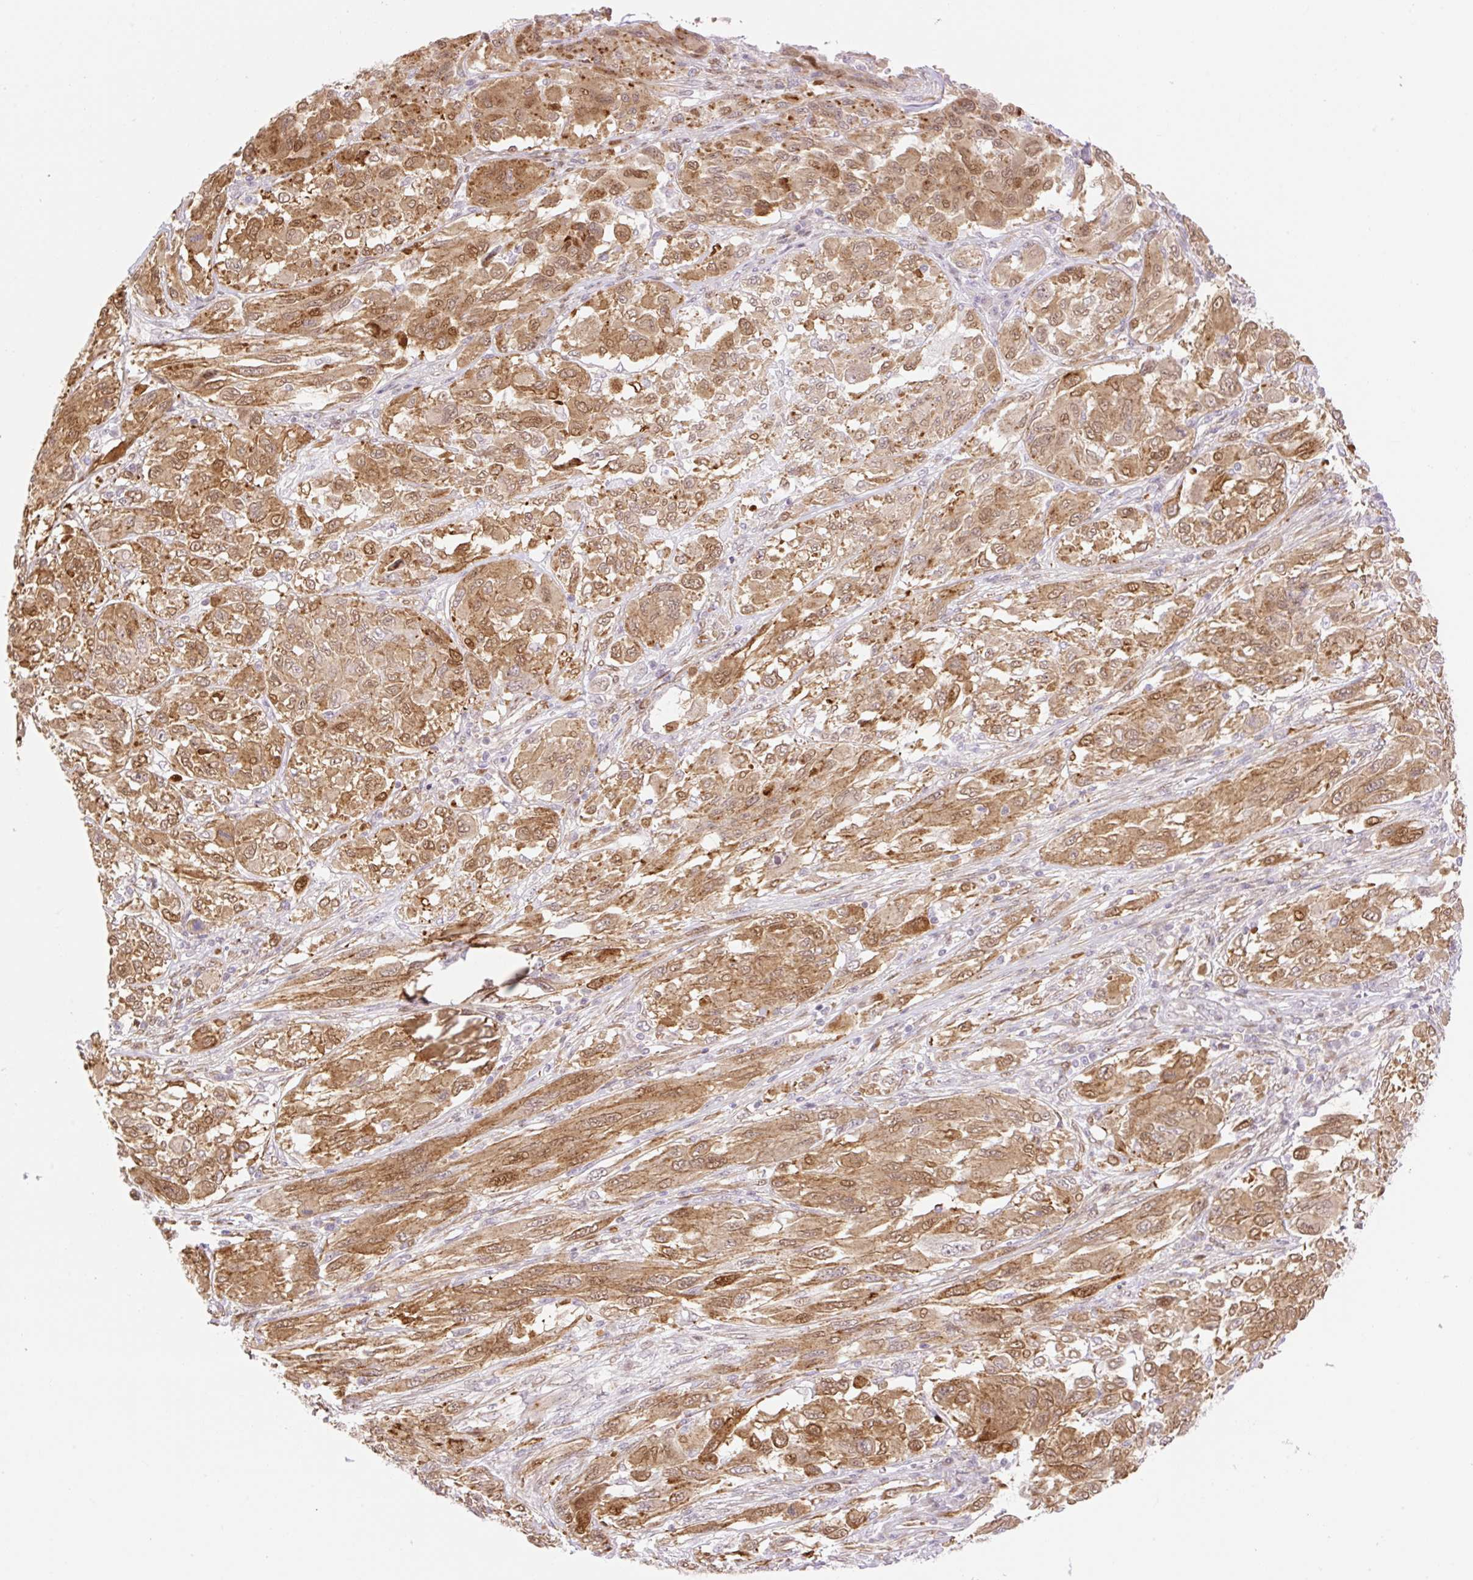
{"staining": {"intensity": "moderate", "quantity": ">75%", "location": "cytoplasmic/membranous,nuclear"}, "tissue": "melanoma", "cell_type": "Tumor cells", "image_type": "cancer", "snomed": [{"axis": "morphology", "description": "Malignant melanoma, NOS"}, {"axis": "topography", "description": "Skin"}], "caption": "Human melanoma stained for a protein (brown) reveals moderate cytoplasmic/membranous and nuclear positive expression in about >75% of tumor cells.", "gene": "ZFP41", "patient": {"sex": "female", "age": 91}}